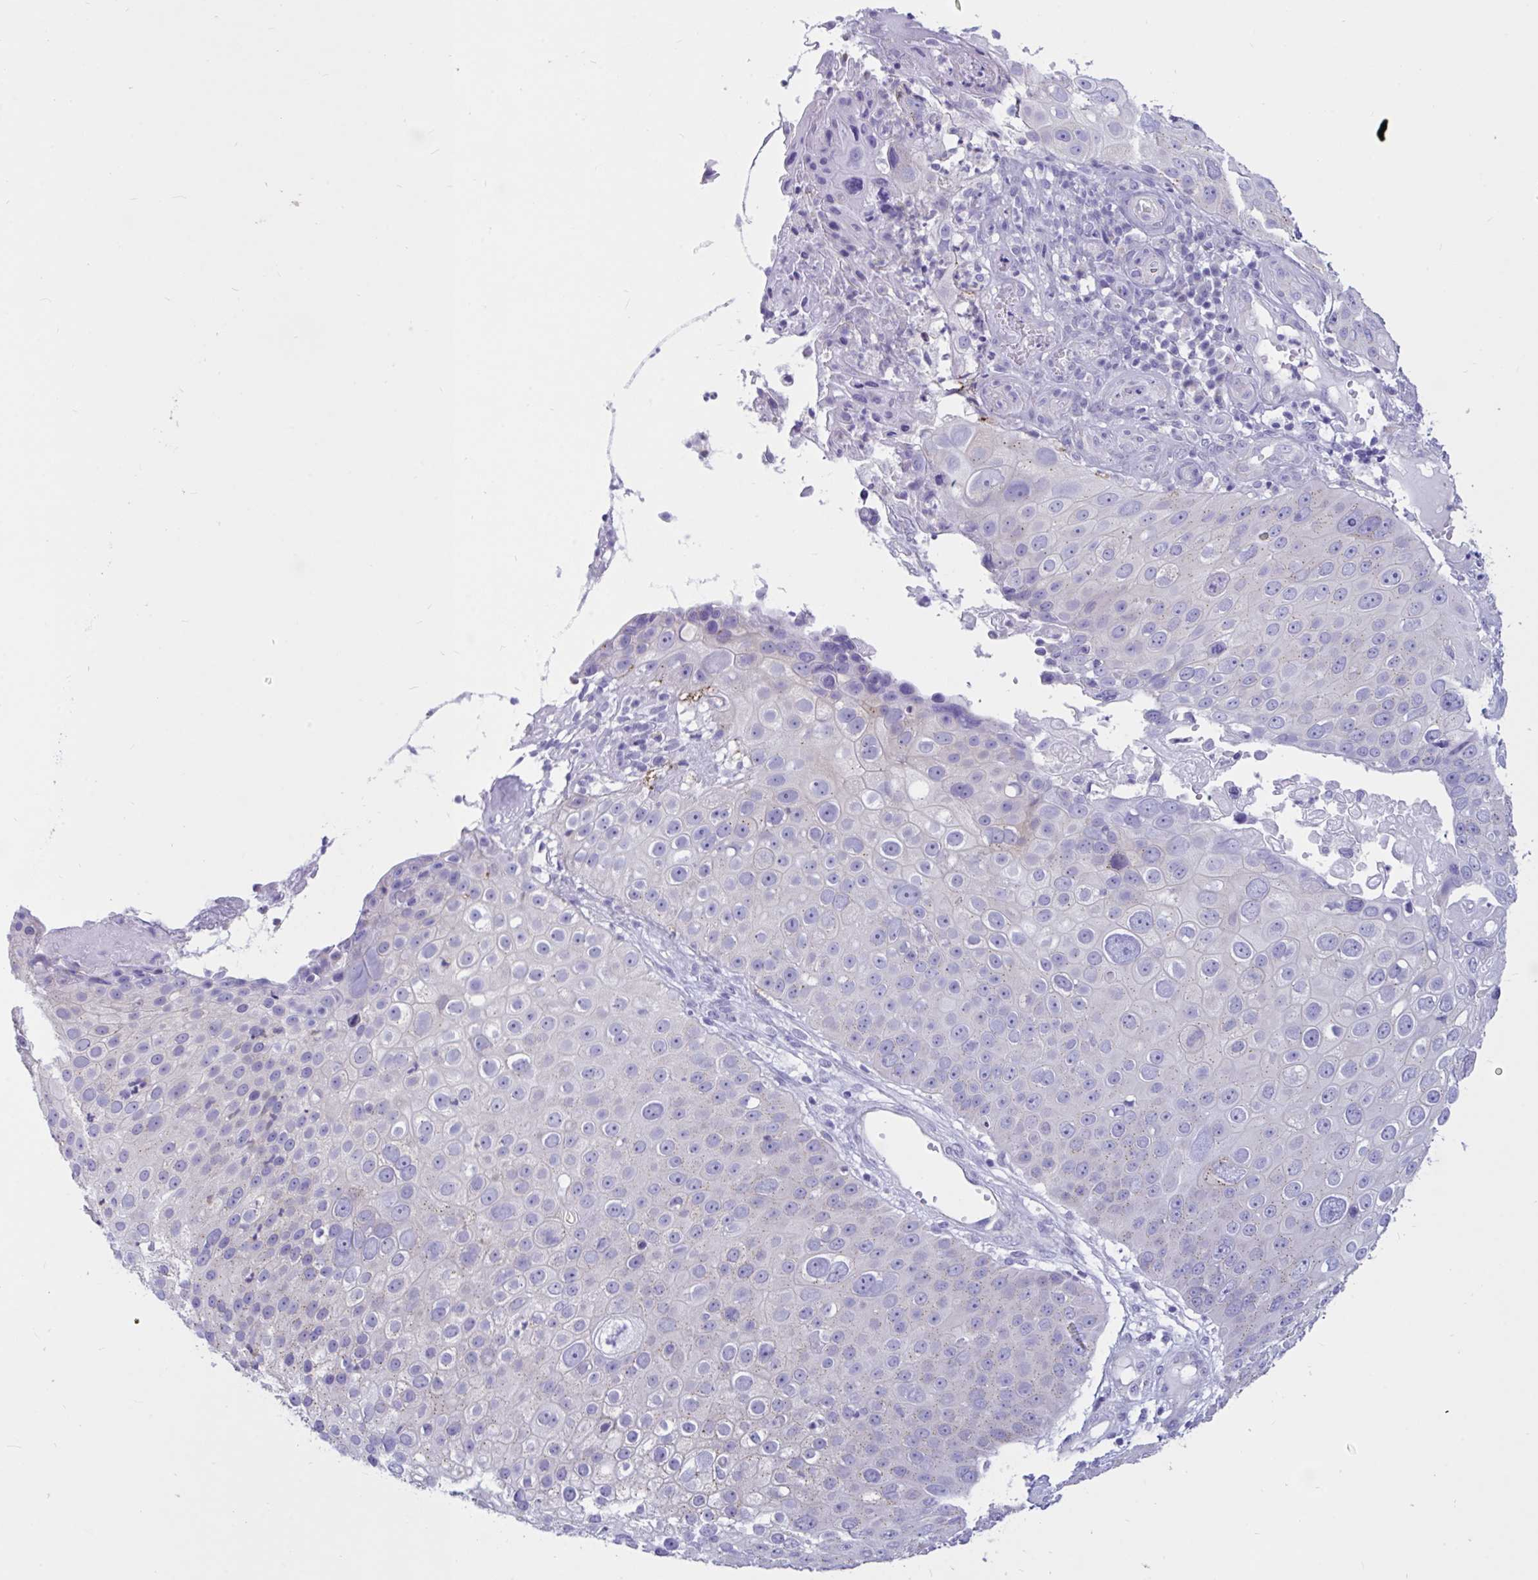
{"staining": {"intensity": "weak", "quantity": "25%-75%", "location": "cytoplasmic/membranous"}, "tissue": "skin cancer", "cell_type": "Tumor cells", "image_type": "cancer", "snomed": [{"axis": "morphology", "description": "Squamous cell carcinoma, NOS"}, {"axis": "topography", "description": "Skin"}], "caption": "Protein analysis of squamous cell carcinoma (skin) tissue shows weak cytoplasmic/membranous staining in approximately 25%-75% of tumor cells.", "gene": "RNASE3", "patient": {"sex": "male", "age": 71}}